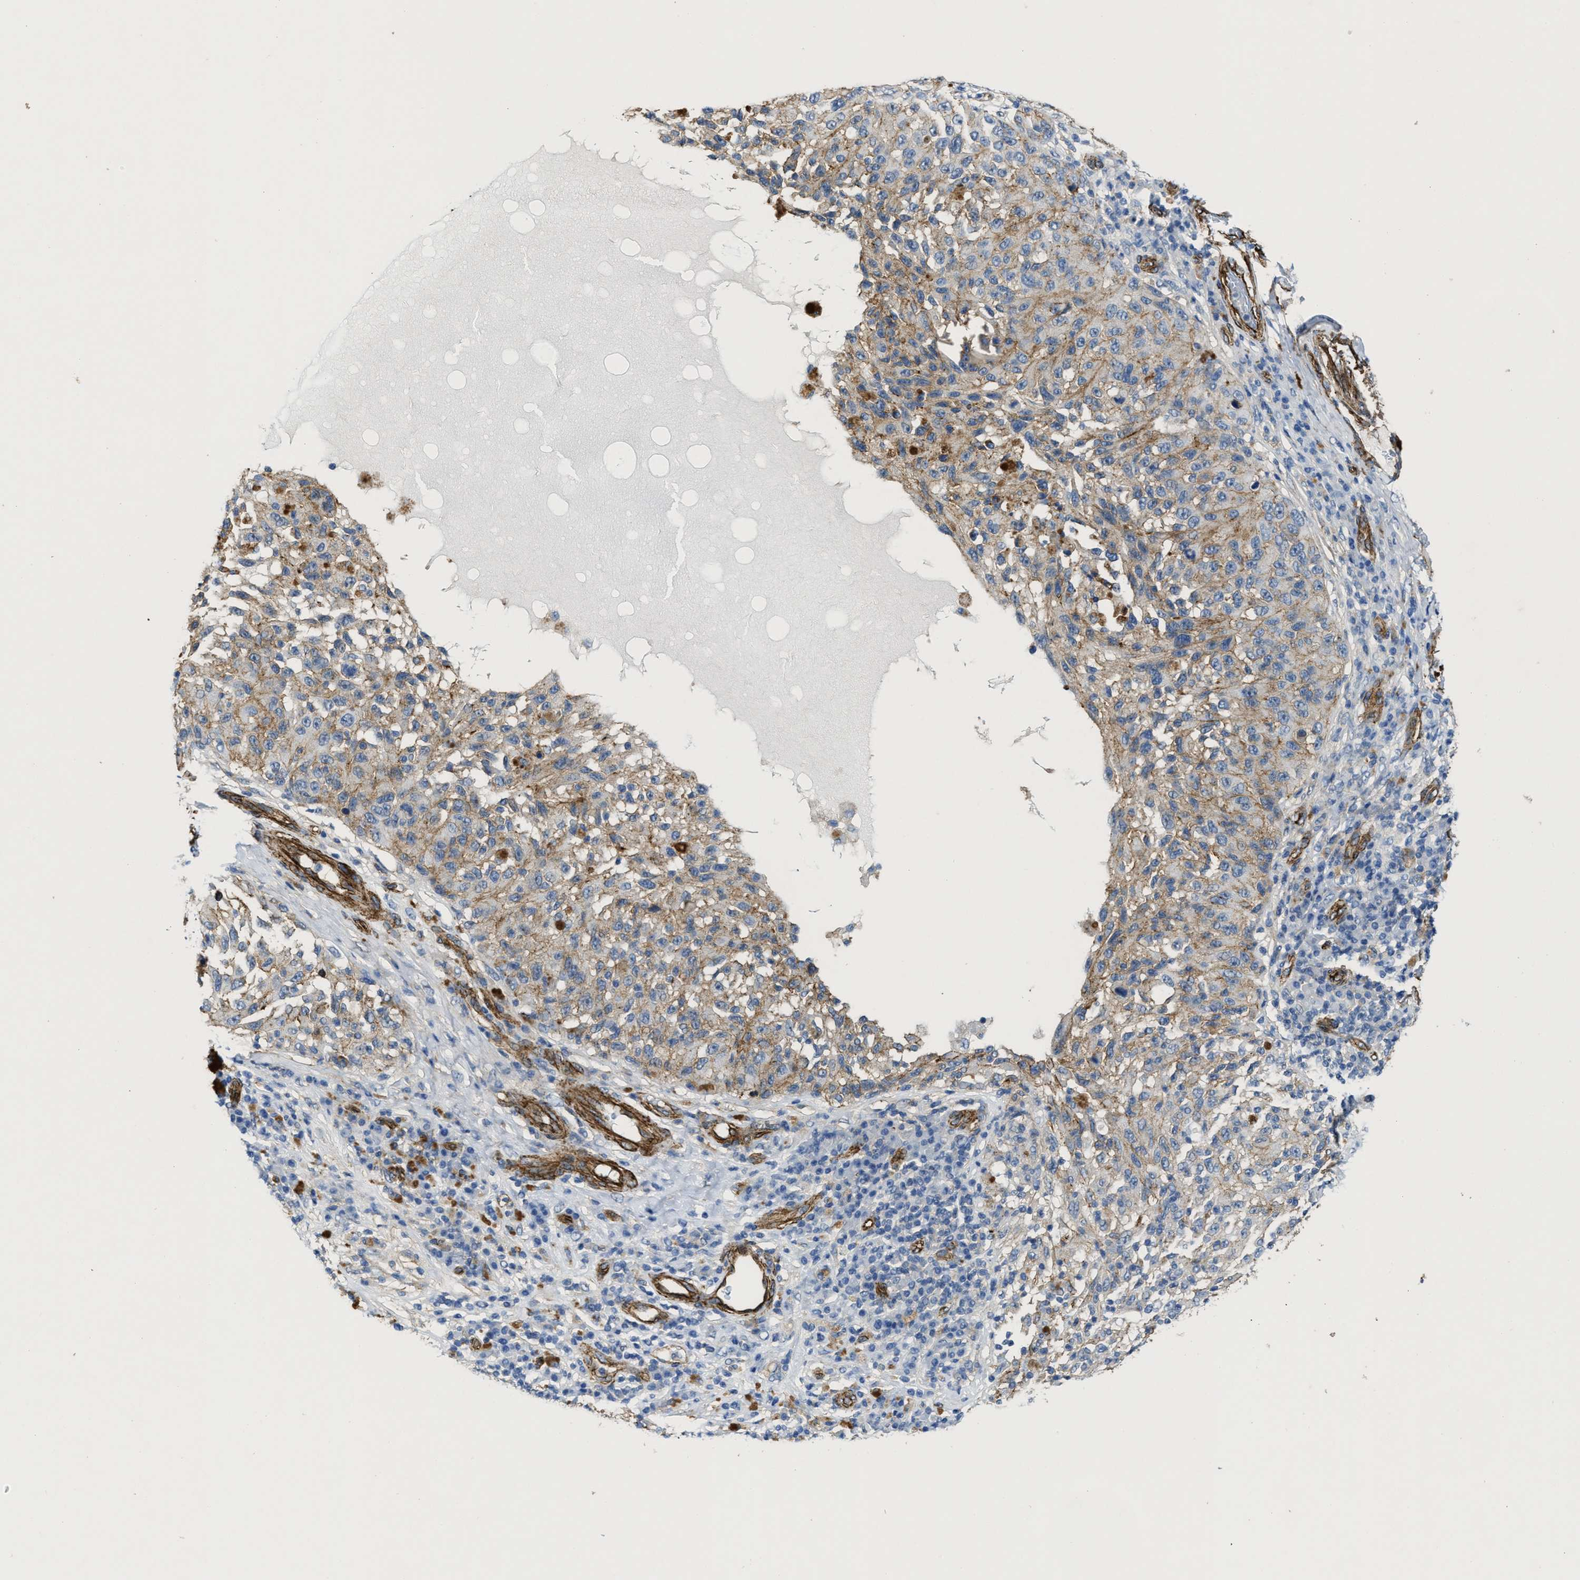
{"staining": {"intensity": "weak", "quantity": ">75%", "location": "cytoplasmic/membranous"}, "tissue": "melanoma", "cell_type": "Tumor cells", "image_type": "cancer", "snomed": [{"axis": "morphology", "description": "Malignant melanoma, NOS"}, {"axis": "topography", "description": "Skin"}], "caption": "Weak cytoplasmic/membranous expression for a protein is identified in approximately >75% of tumor cells of malignant melanoma using IHC.", "gene": "NAB1", "patient": {"sex": "female", "age": 73}}